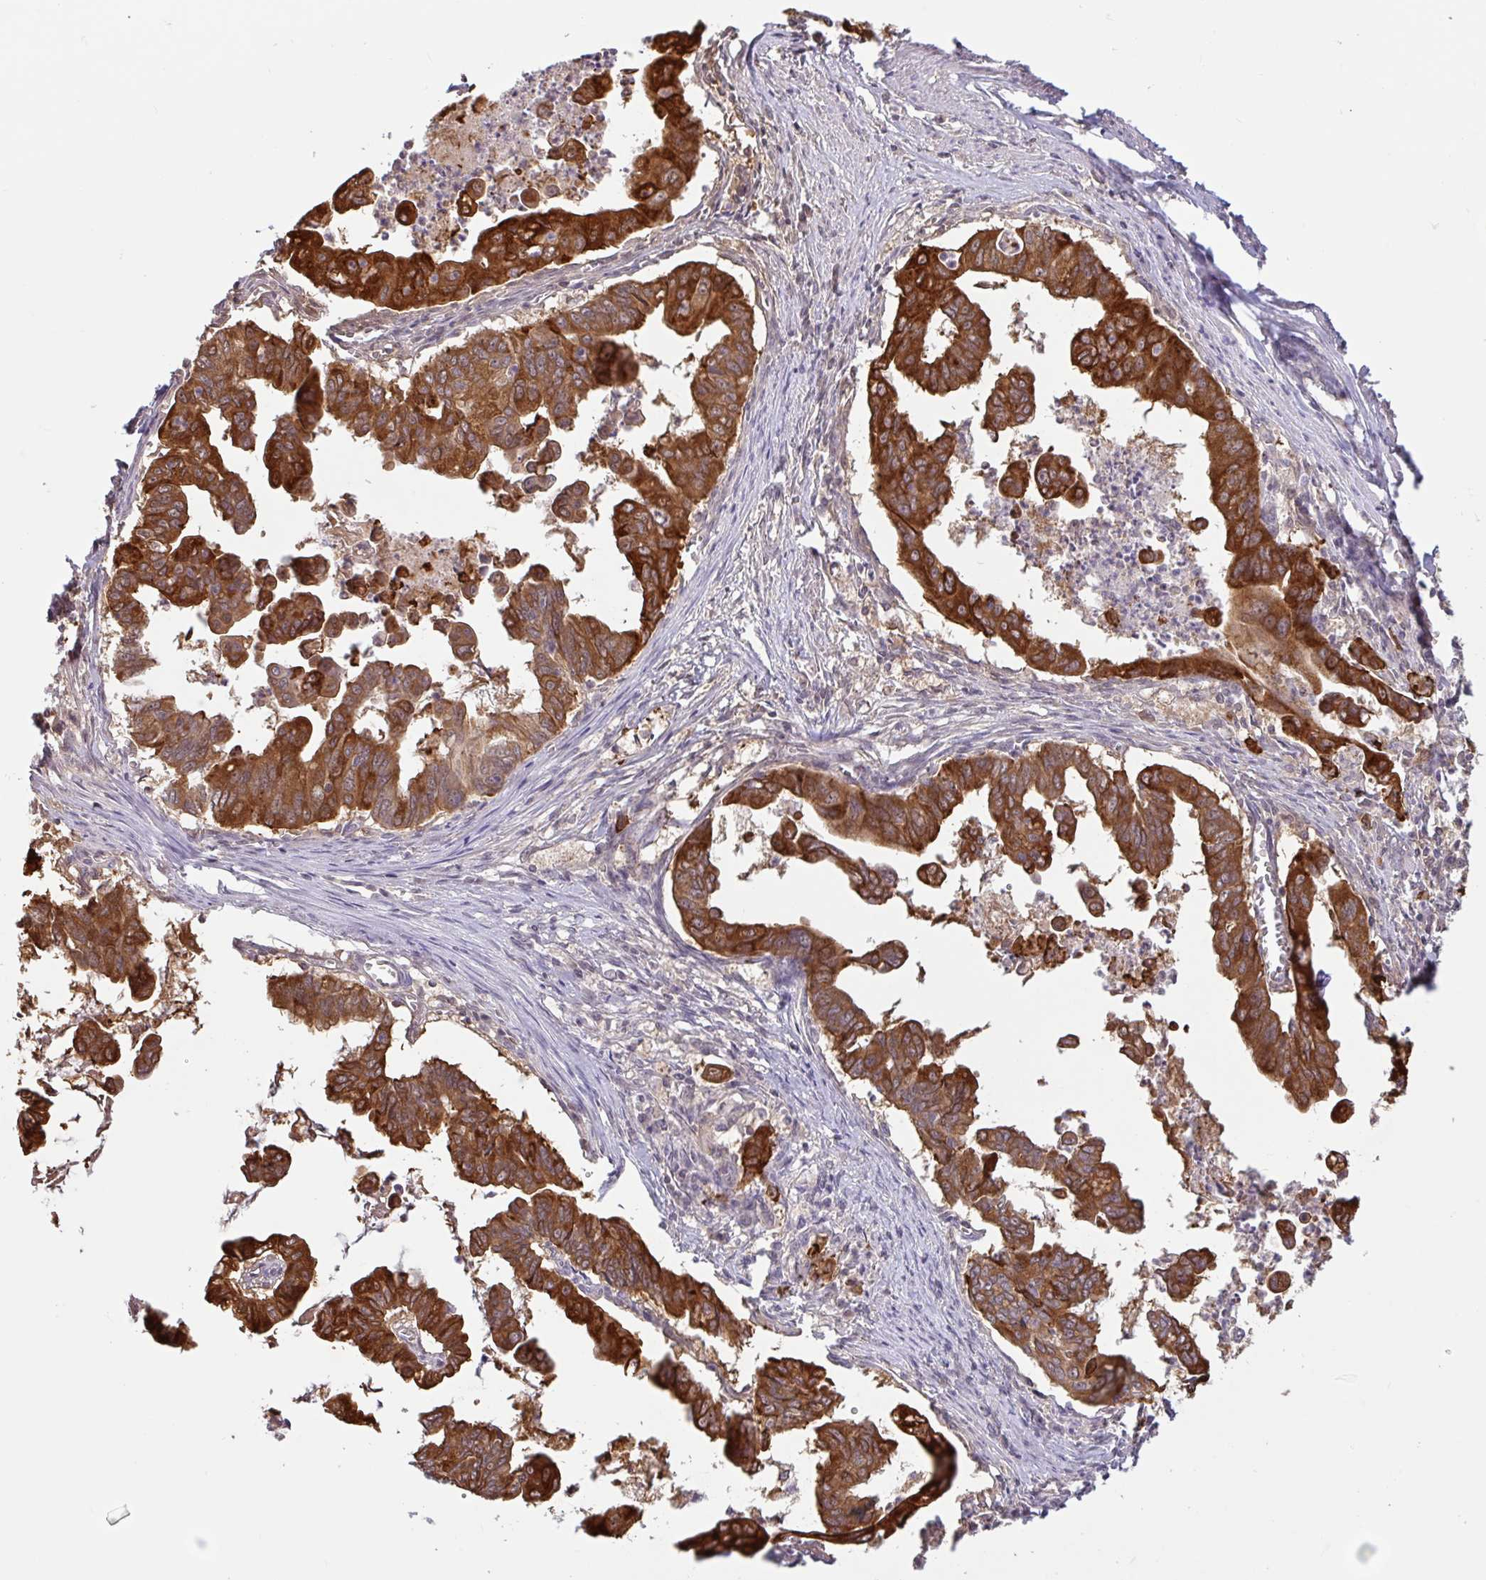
{"staining": {"intensity": "strong", "quantity": ">75%", "location": "cytoplasmic/membranous"}, "tissue": "stomach cancer", "cell_type": "Tumor cells", "image_type": "cancer", "snomed": [{"axis": "morphology", "description": "Adenocarcinoma, NOS"}, {"axis": "topography", "description": "Stomach, upper"}], "caption": "Immunohistochemical staining of human stomach adenocarcinoma reveals strong cytoplasmic/membranous protein positivity in about >75% of tumor cells.", "gene": "CTSE", "patient": {"sex": "male", "age": 80}}